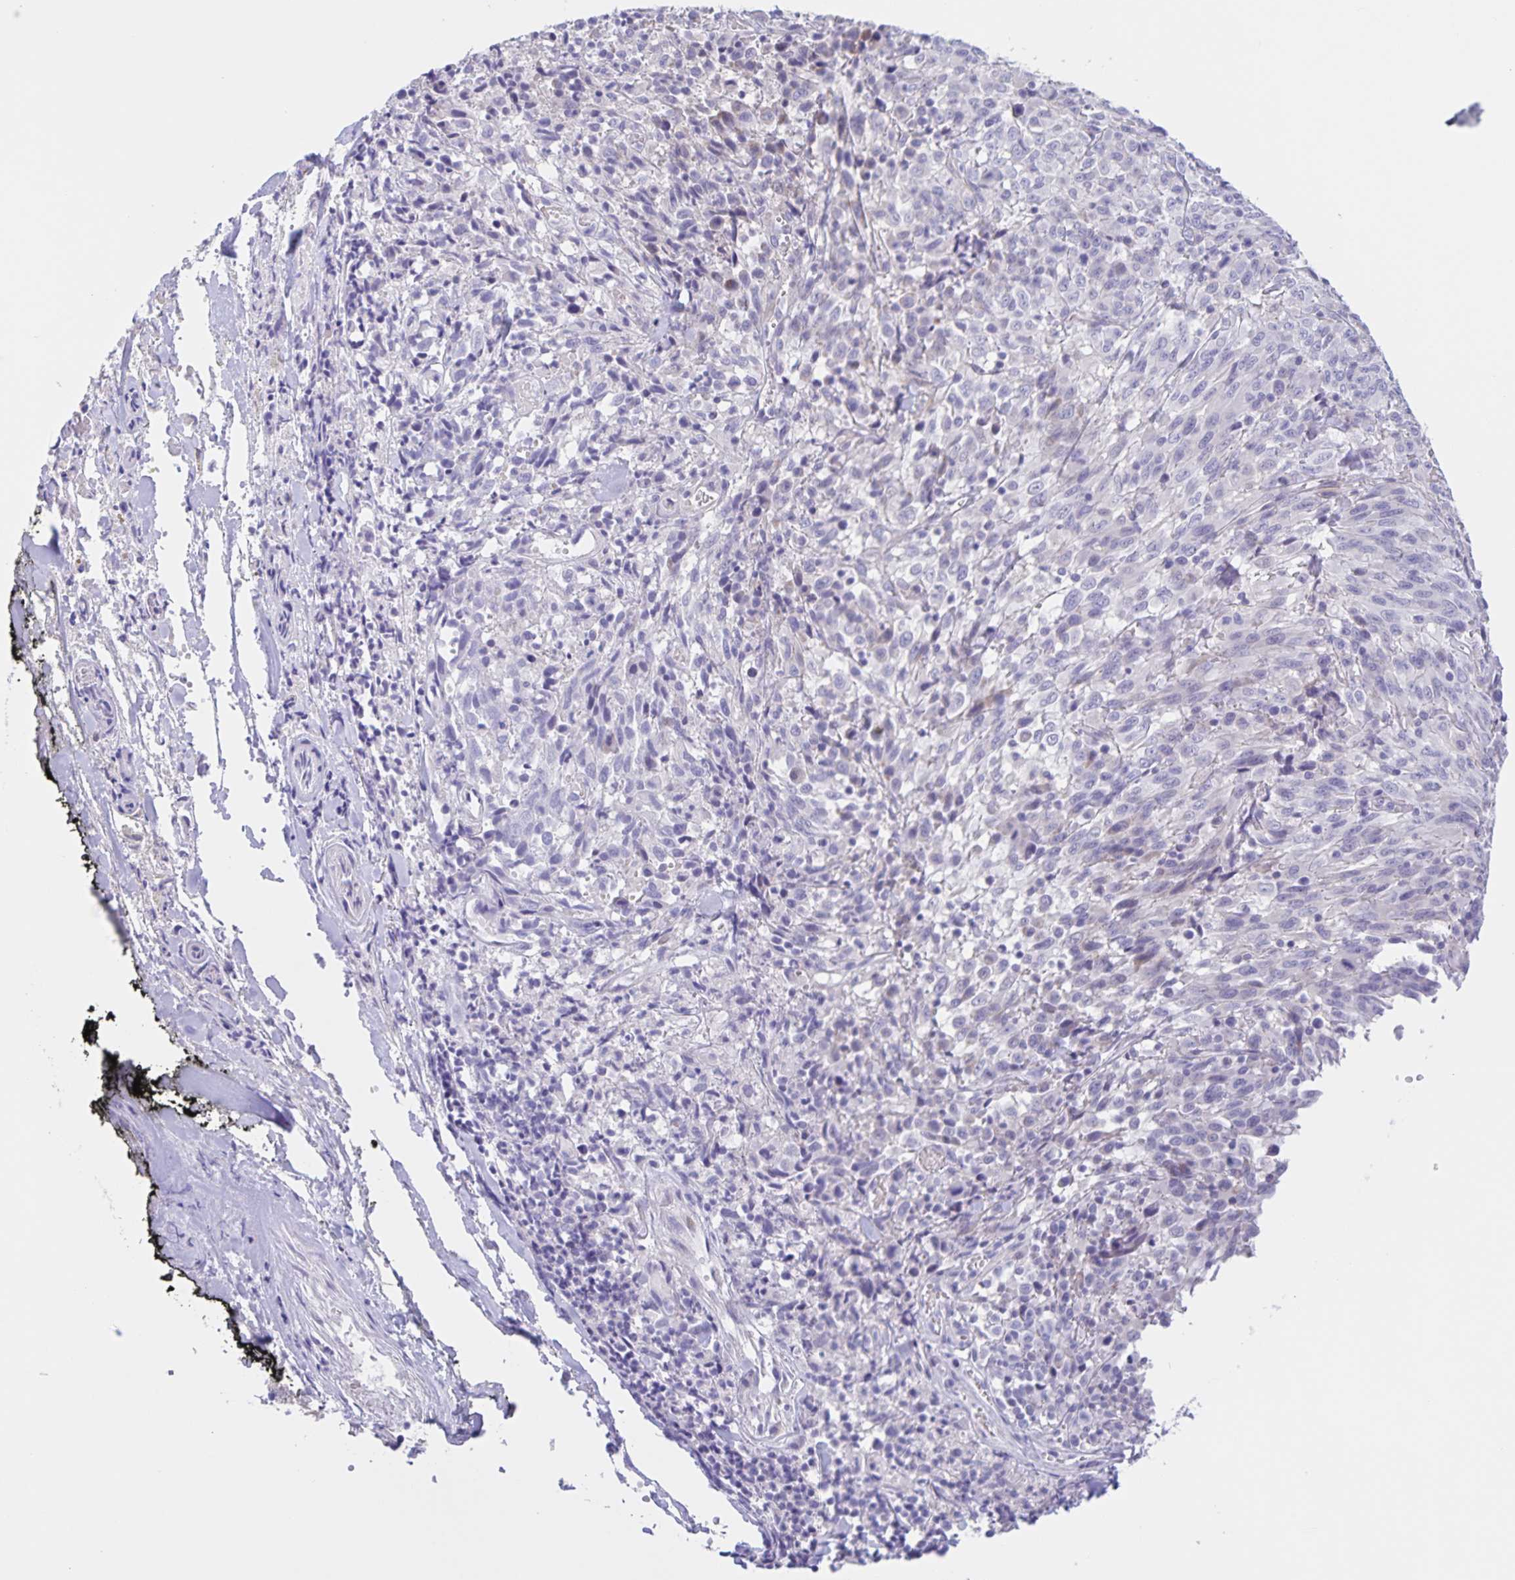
{"staining": {"intensity": "negative", "quantity": "none", "location": "none"}, "tissue": "melanoma", "cell_type": "Tumor cells", "image_type": "cancer", "snomed": [{"axis": "morphology", "description": "Malignant melanoma, NOS"}, {"axis": "topography", "description": "Skin"}], "caption": "IHC photomicrograph of malignant melanoma stained for a protein (brown), which reveals no expression in tumor cells.", "gene": "DMGDH", "patient": {"sex": "female", "age": 91}}